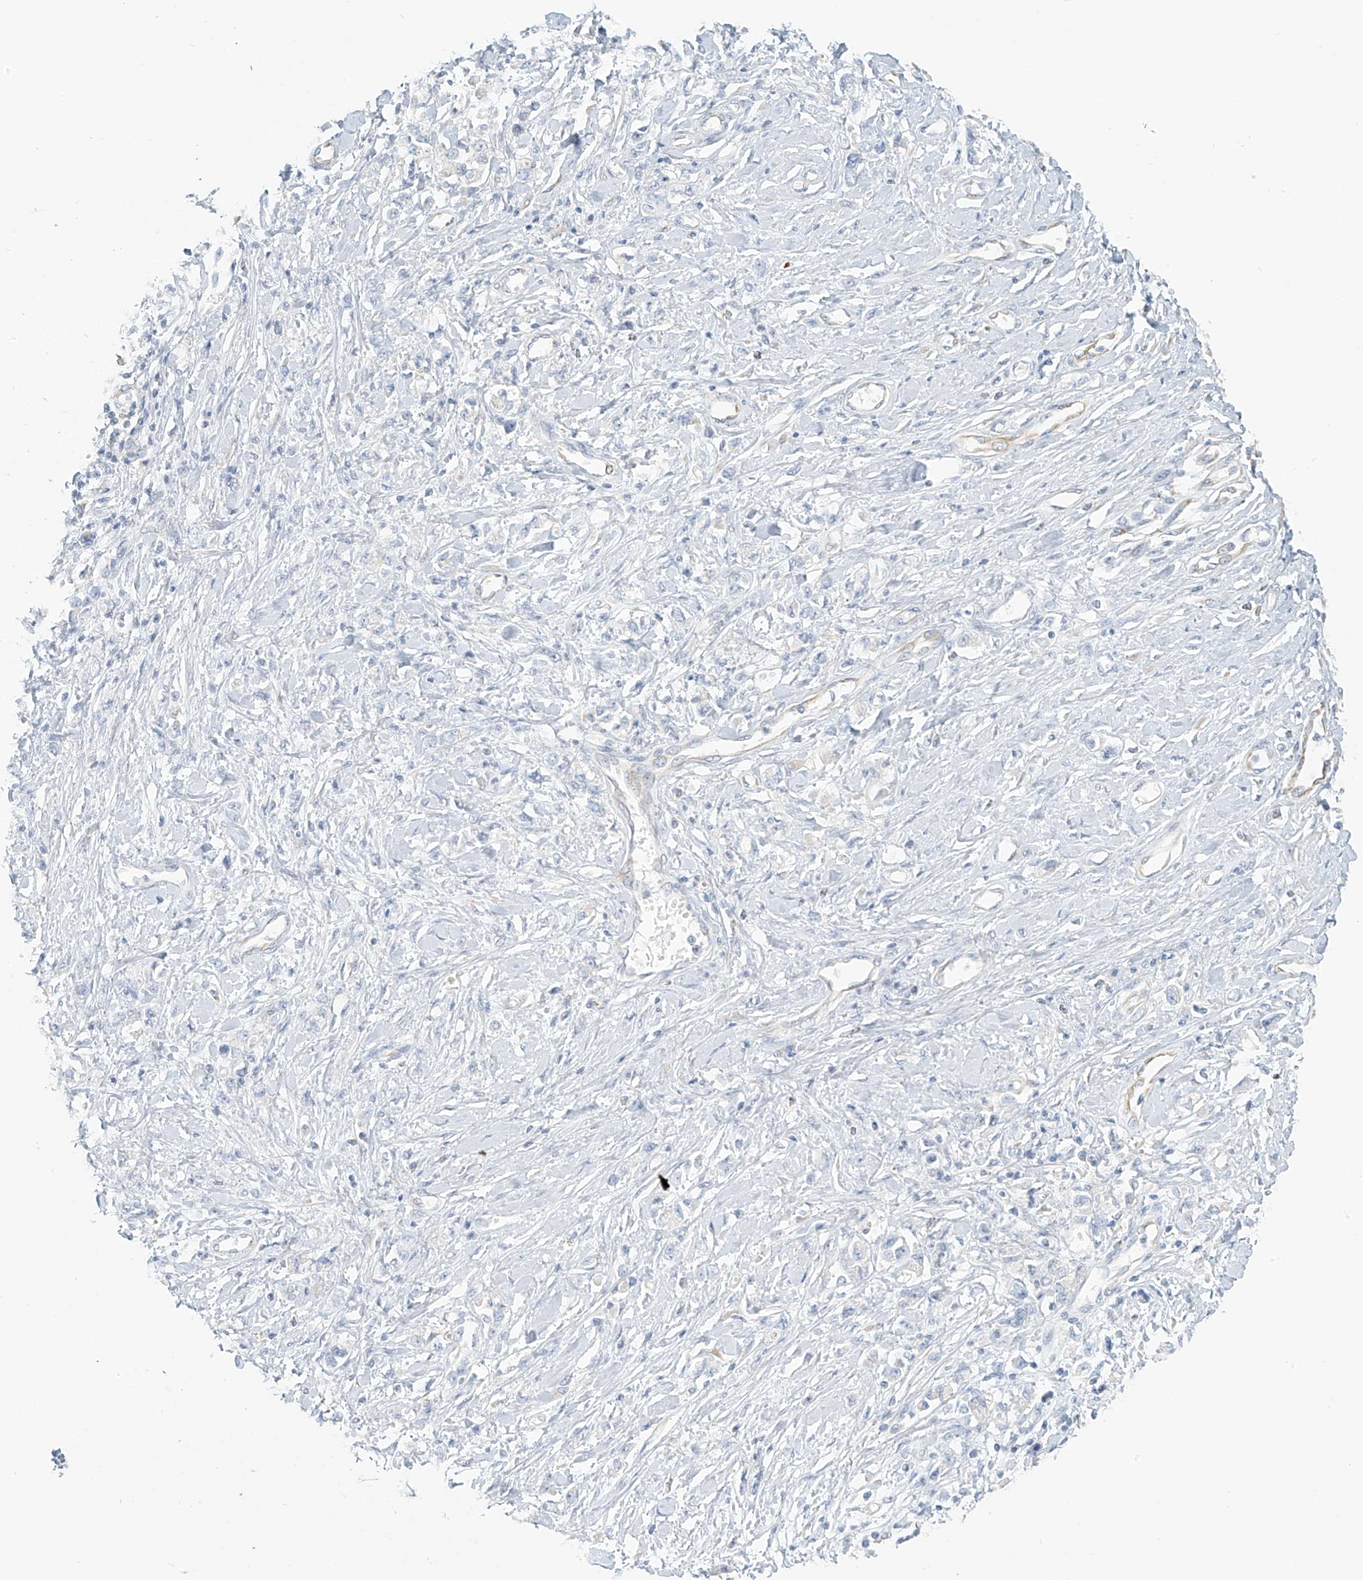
{"staining": {"intensity": "negative", "quantity": "none", "location": "none"}, "tissue": "stomach cancer", "cell_type": "Tumor cells", "image_type": "cancer", "snomed": [{"axis": "morphology", "description": "Adenocarcinoma, NOS"}, {"axis": "topography", "description": "Stomach"}], "caption": "Immunohistochemistry (IHC) of stomach adenocarcinoma demonstrates no staining in tumor cells. (Stains: DAB immunohistochemistry (IHC) with hematoxylin counter stain, Microscopy: brightfield microscopy at high magnification).", "gene": "SLC6A12", "patient": {"sex": "female", "age": 76}}